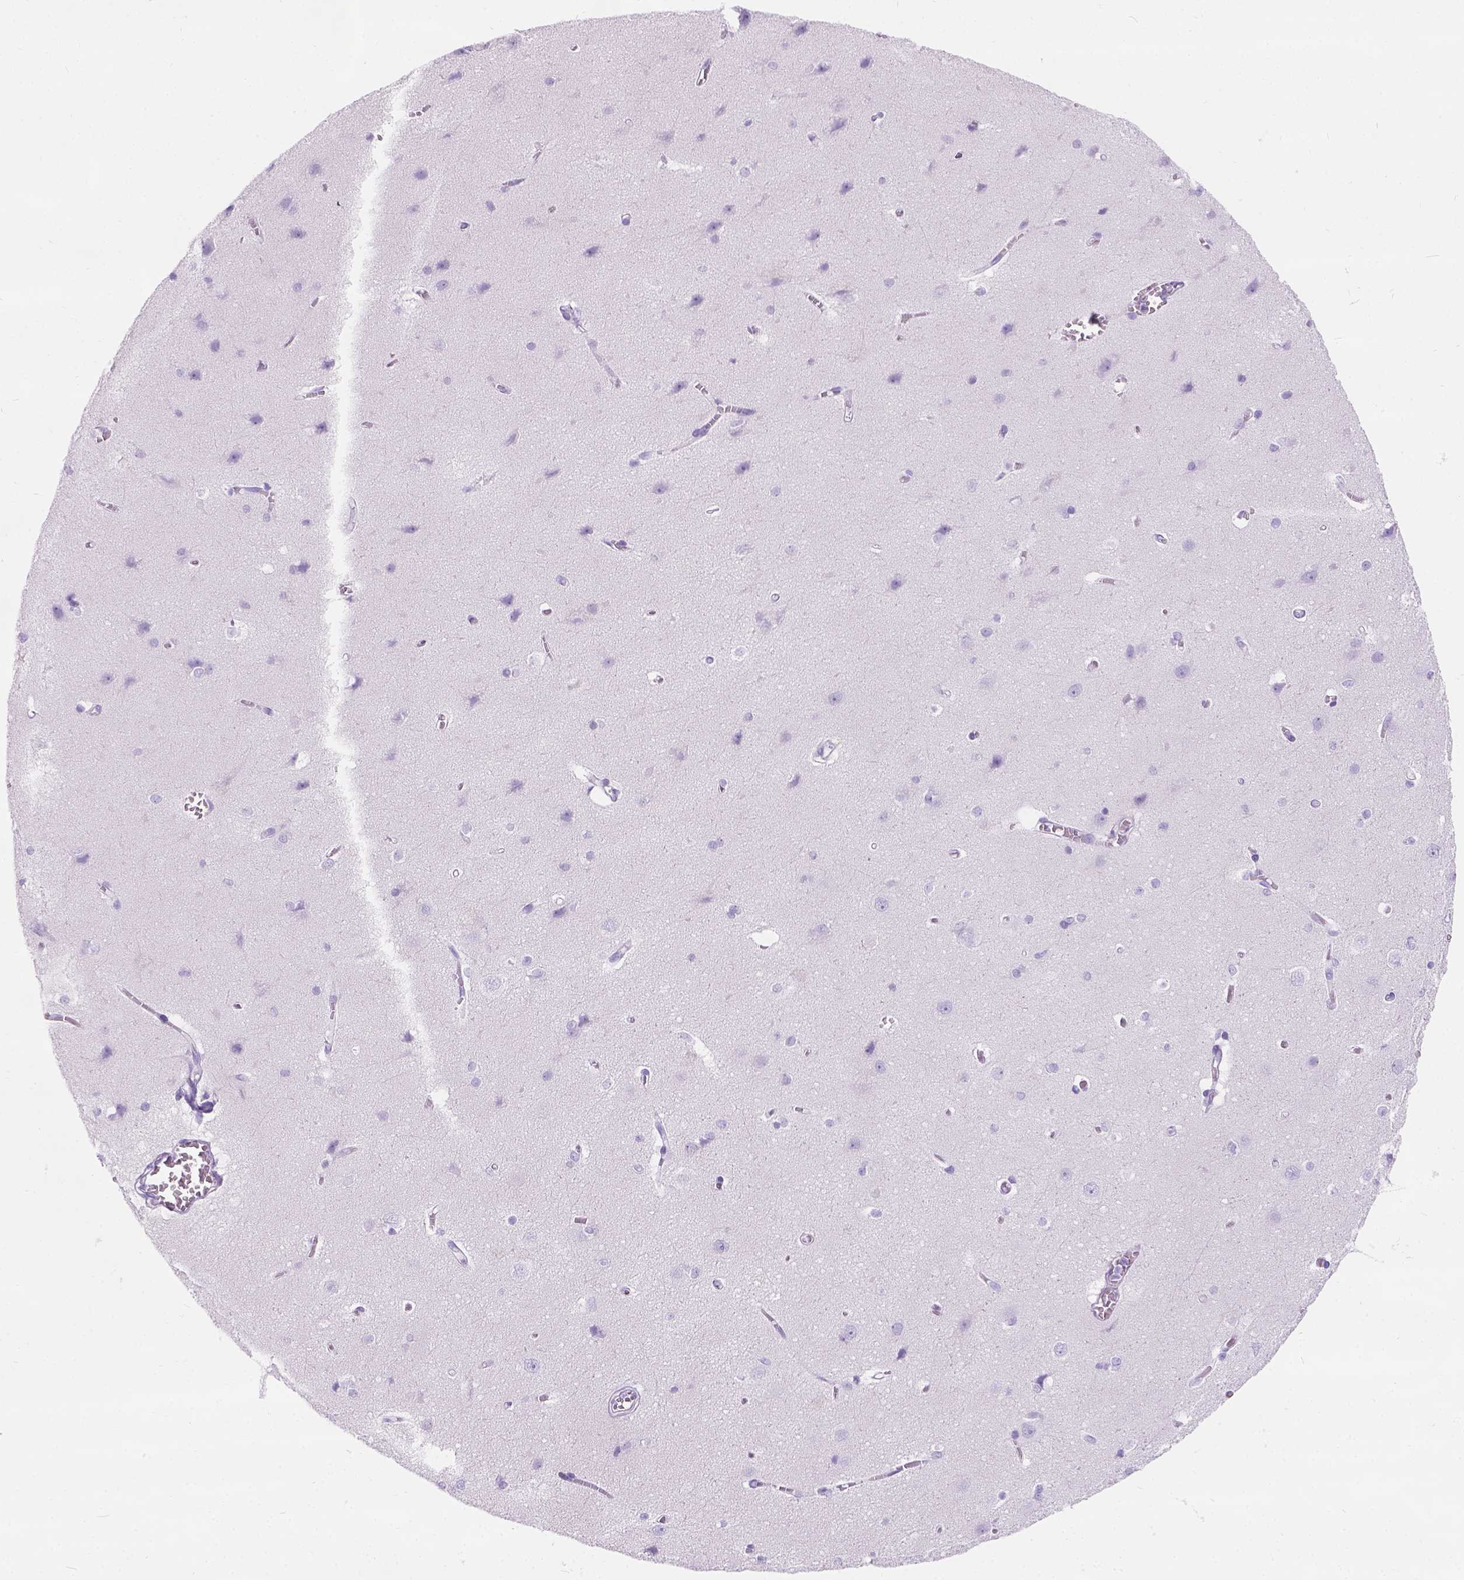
{"staining": {"intensity": "negative", "quantity": "none", "location": "none"}, "tissue": "cerebral cortex", "cell_type": "Endothelial cells", "image_type": "normal", "snomed": [{"axis": "morphology", "description": "Normal tissue, NOS"}, {"axis": "topography", "description": "Cerebral cortex"}], "caption": "A high-resolution micrograph shows immunohistochemistry (IHC) staining of normal cerebral cortex, which reveals no significant expression in endothelial cells. (DAB (3,3'-diaminobenzidine) immunohistochemistry (IHC), high magnification).", "gene": "C7orf57", "patient": {"sex": "male", "age": 37}}